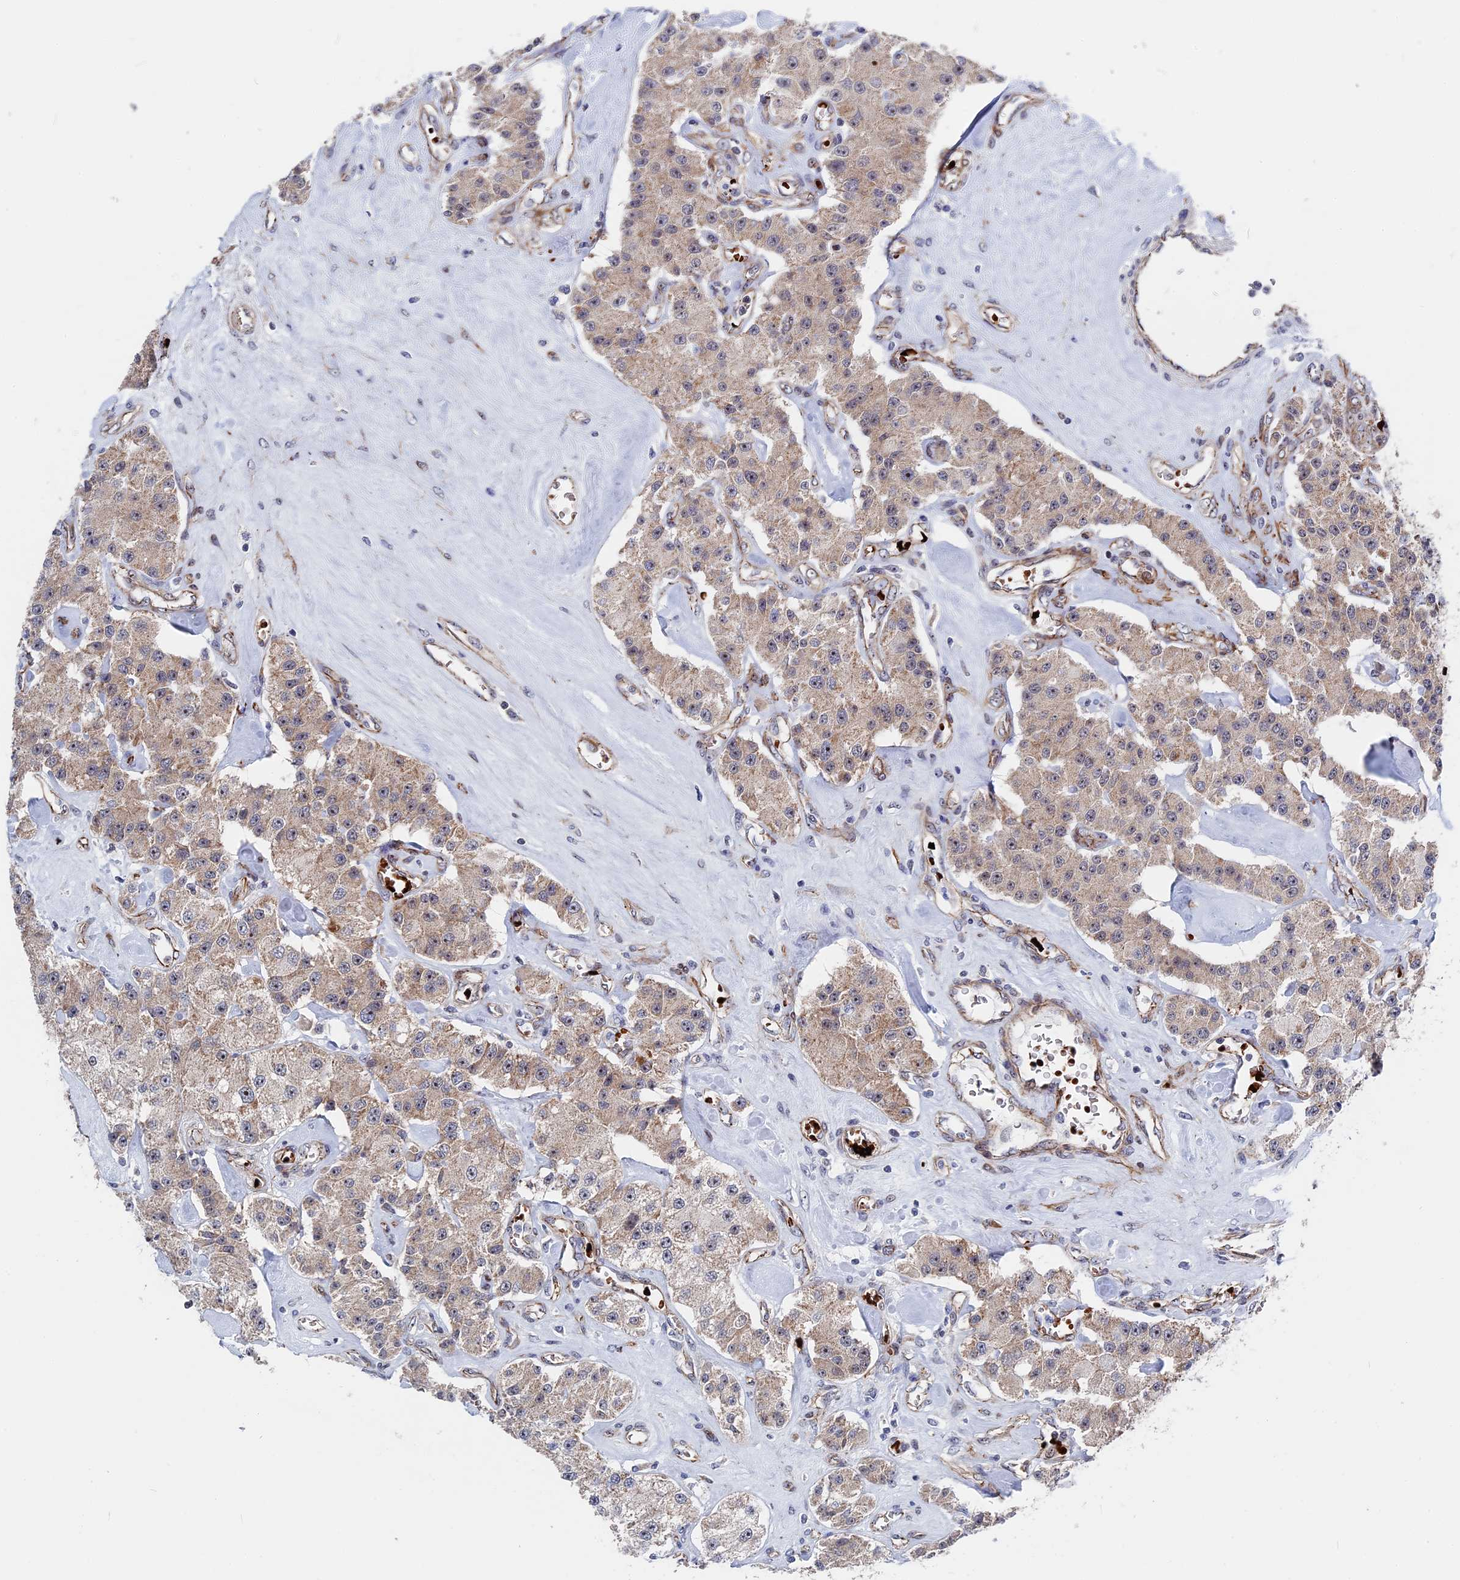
{"staining": {"intensity": "weak", "quantity": ">75%", "location": "cytoplasmic/membranous"}, "tissue": "carcinoid", "cell_type": "Tumor cells", "image_type": "cancer", "snomed": [{"axis": "morphology", "description": "Carcinoid, malignant, NOS"}, {"axis": "topography", "description": "Pancreas"}], "caption": "Carcinoid stained for a protein (brown) displays weak cytoplasmic/membranous positive expression in approximately >75% of tumor cells.", "gene": "EXOSC9", "patient": {"sex": "male", "age": 41}}